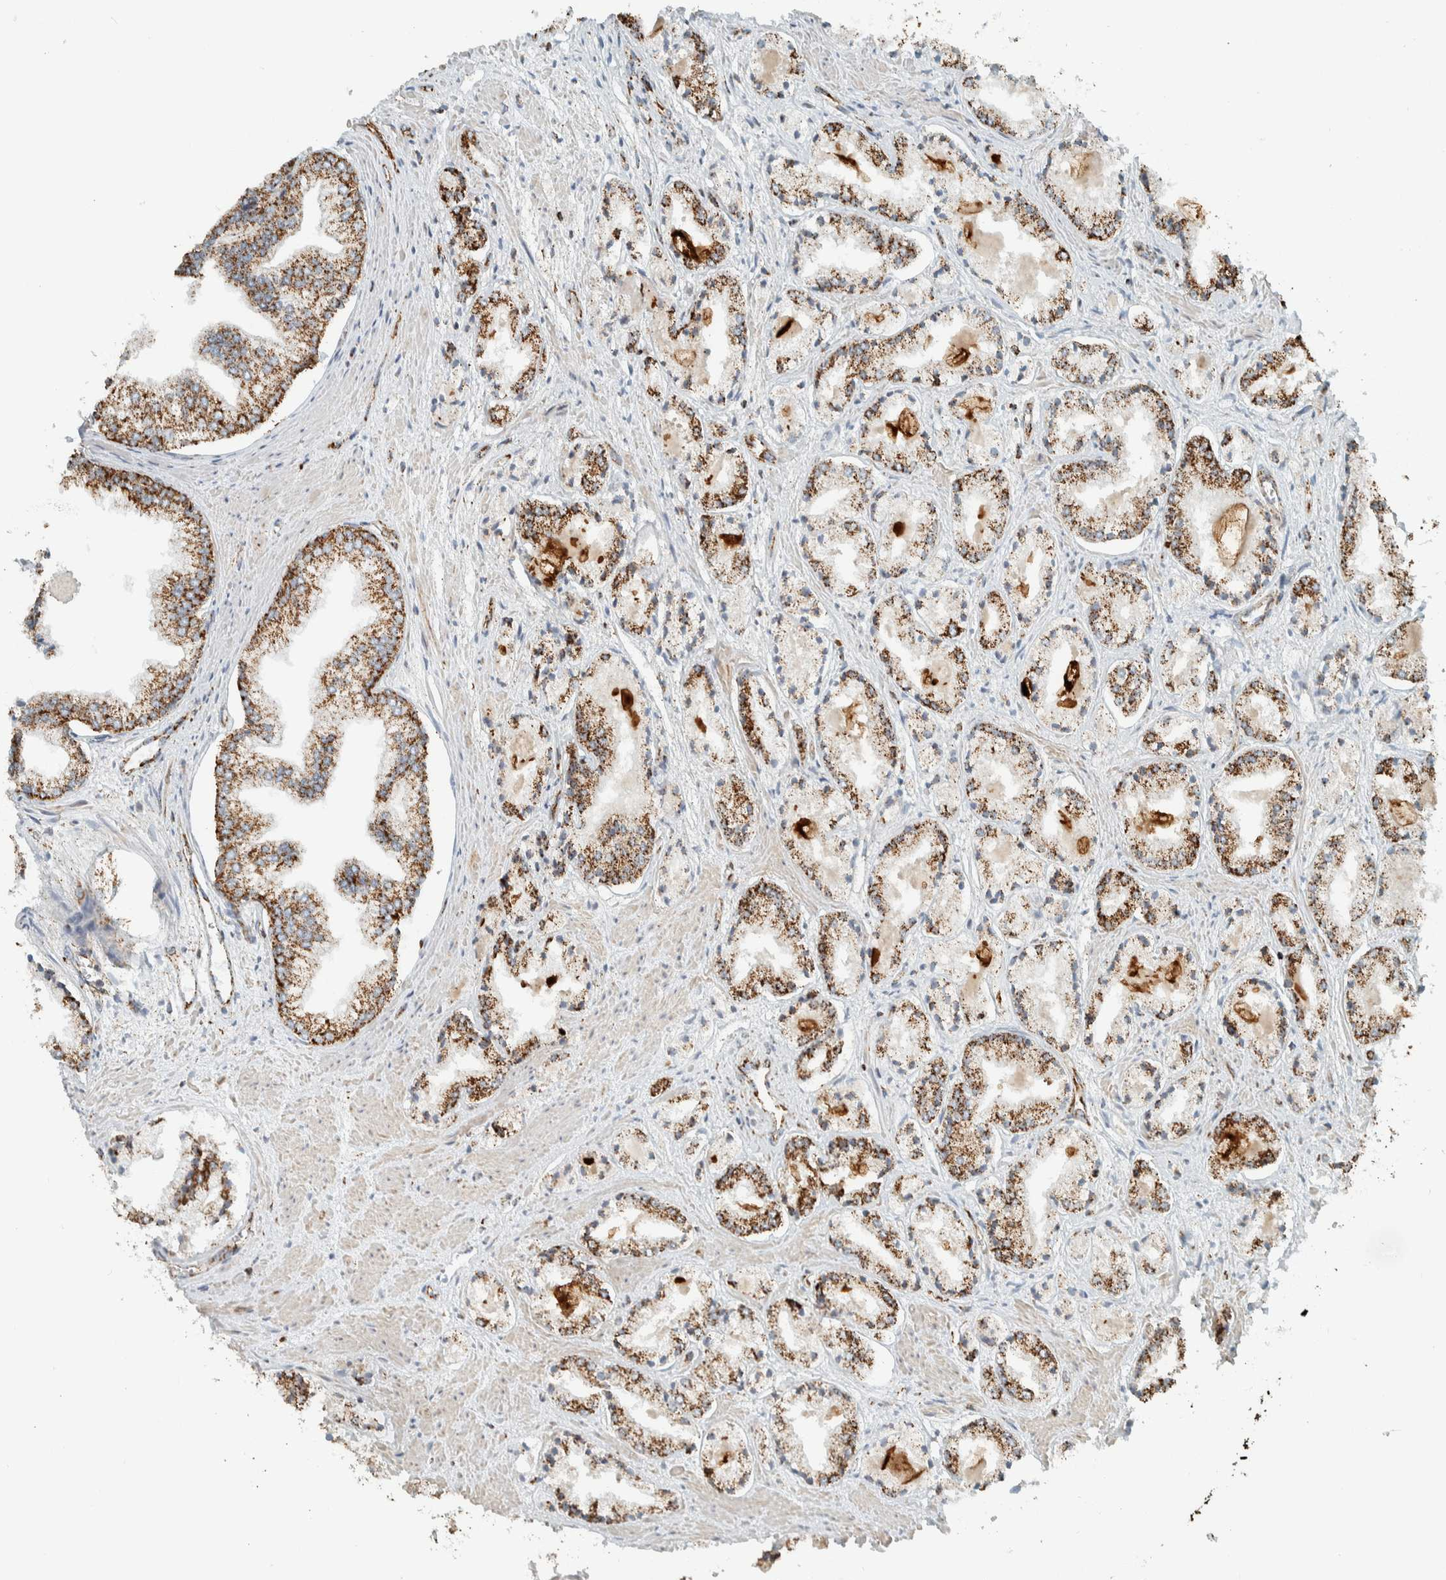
{"staining": {"intensity": "strong", "quantity": ">75%", "location": "cytoplasmic/membranous"}, "tissue": "prostate cancer", "cell_type": "Tumor cells", "image_type": "cancer", "snomed": [{"axis": "morphology", "description": "Adenocarcinoma, Low grade"}, {"axis": "topography", "description": "Prostate"}], "caption": "A brown stain shows strong cytoplasmic/membranous positivity of a protein in human prostate cancer (low-grade adenocarcinoma) tumor cells.", "gene": "ZNF454", "patient": {"sex": "male", "age": 52}}